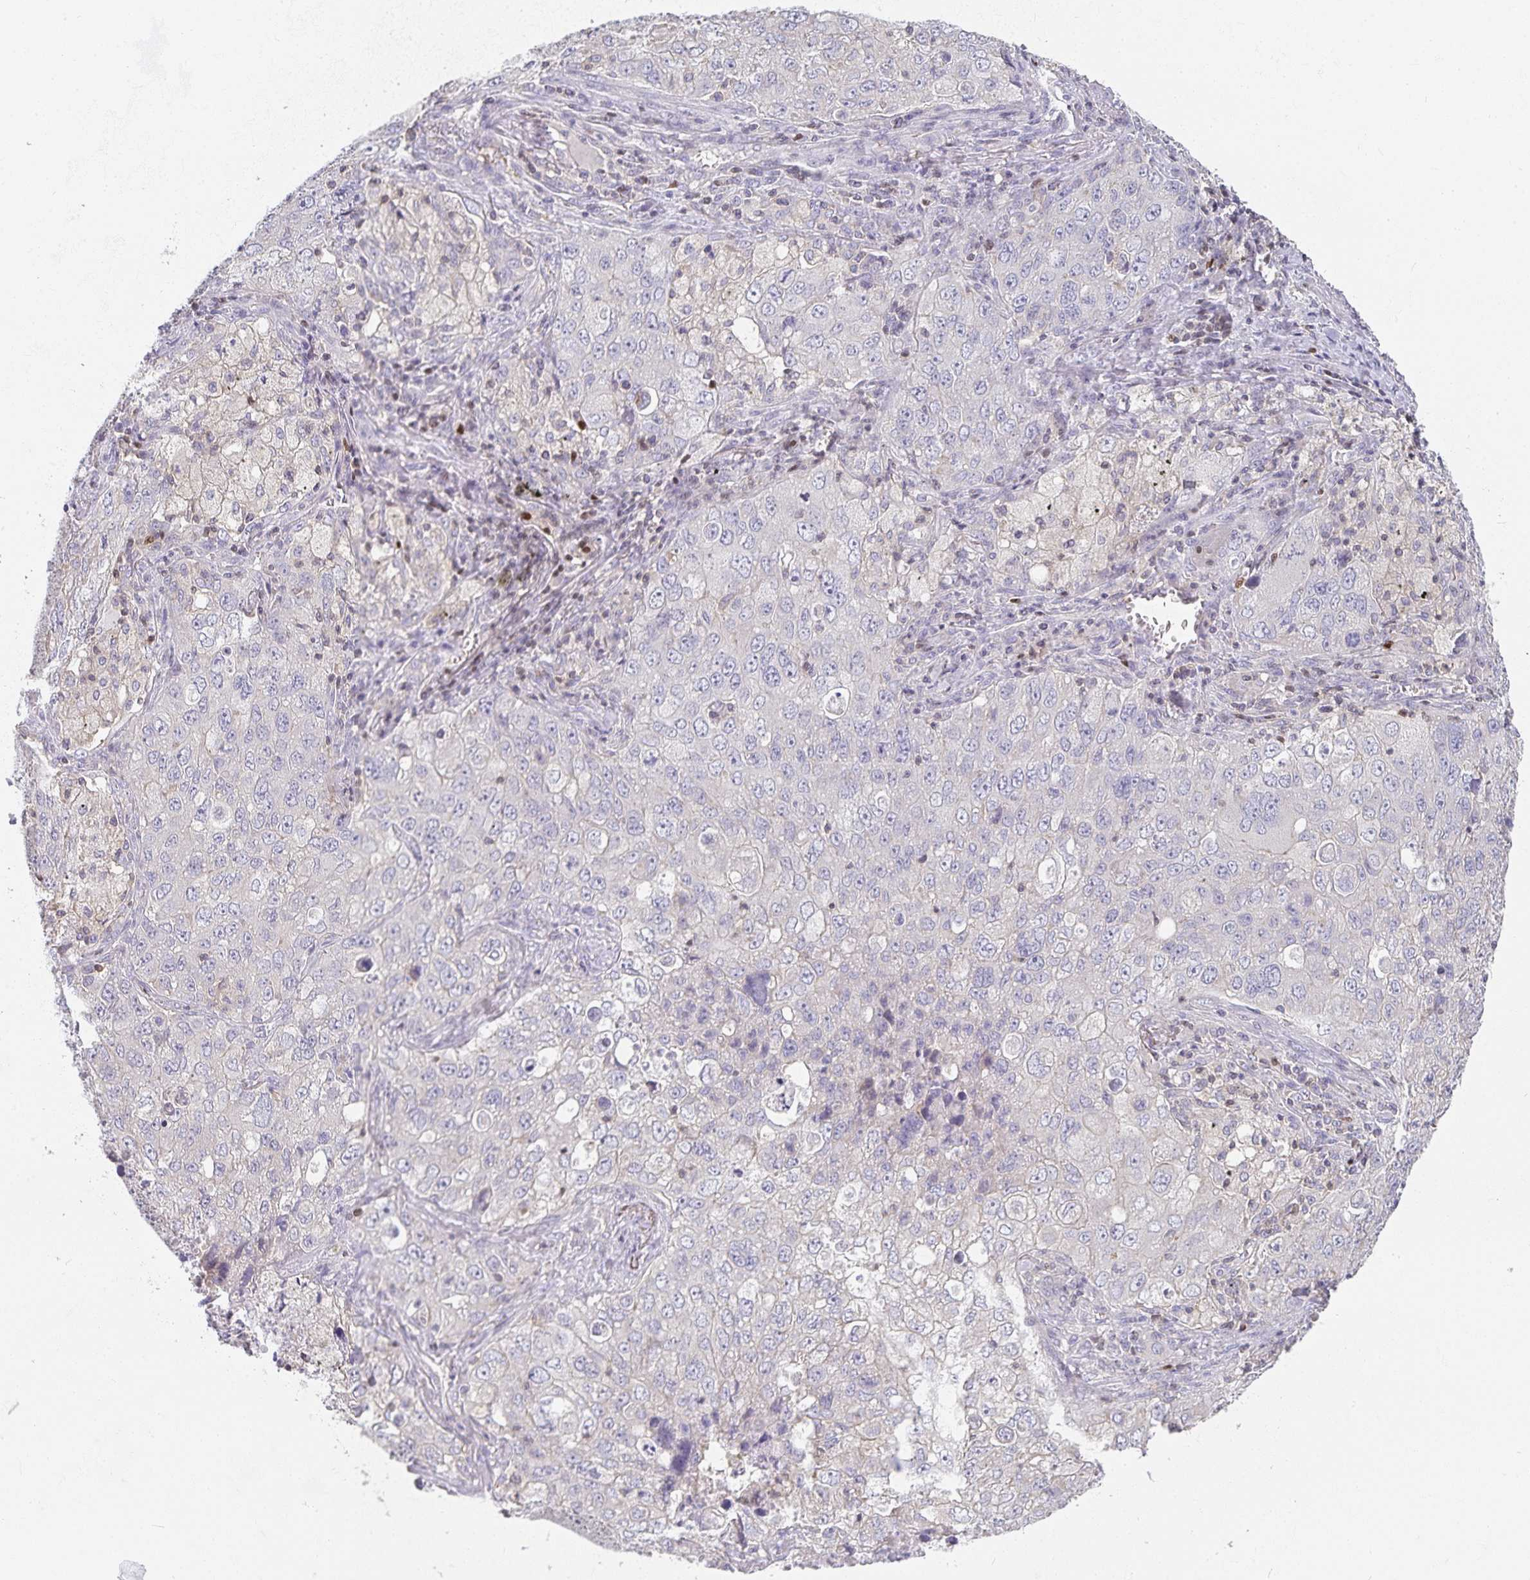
{"staining": {"intensity": "negative", "quantity": "none", "location": "none"}, "tissue": "lung cancer", "cell_type": "Tumor cells", "image_type": "cancer", "snomed": [{"axis": "morphology", "description": "Adenocarcinoma, NOS"}, {"axis": "morphology", "description": "Adenocarcinoma, metastatic, NOS"}, {"axis": "topography", "description": "Lymph node"}, {"axis": "topography", "description": "Lung"}], "caption": "Image shows no significant protein expression in tumor cells of lung cancer.", "gene": "GATA3", "patient": {"sex": "female", "age": 42}}